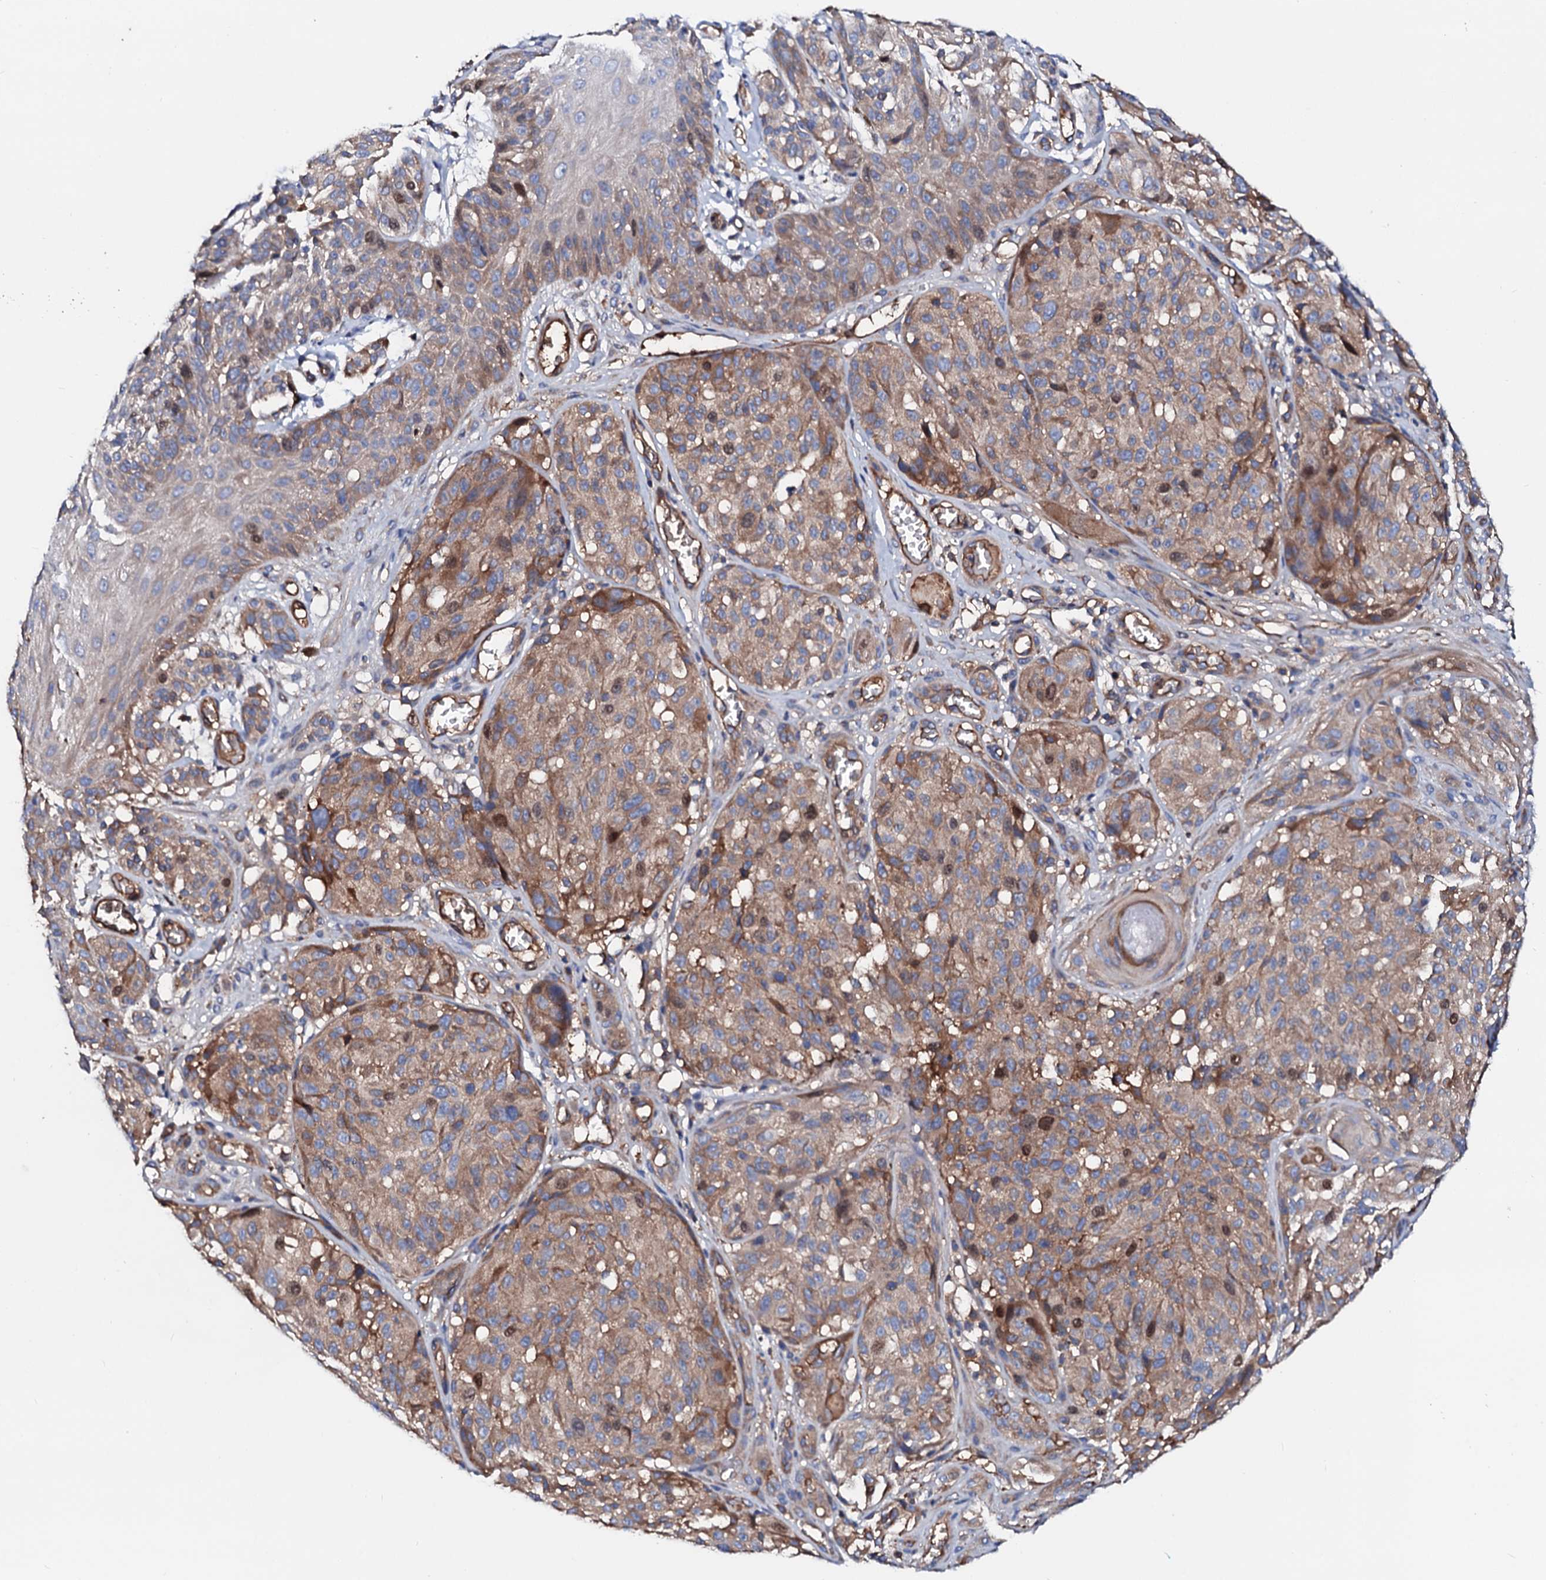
{"staining": {"intensity": "moderate", "quantity": "25%-75%", "location": "cytoplasmic/membranous,nuclear"}, "tissue": "melanoma", "cell_type": "Tumor cells", "image_type": "cancer", "snomed": [{"axis": "morphology", "description": "Malignant melanoma, NOS"}, {"axis": "topography", "description": "Skin"}], "caption": "Moderate cytoplasmic/membranous and nuclear expression for a protein is seen in about 25%-75% of tumor cells of melanoma using immunohistochemistry (IHC).", "gene": "CSKMT", "patient": {"sex": "male", "age": 83}}